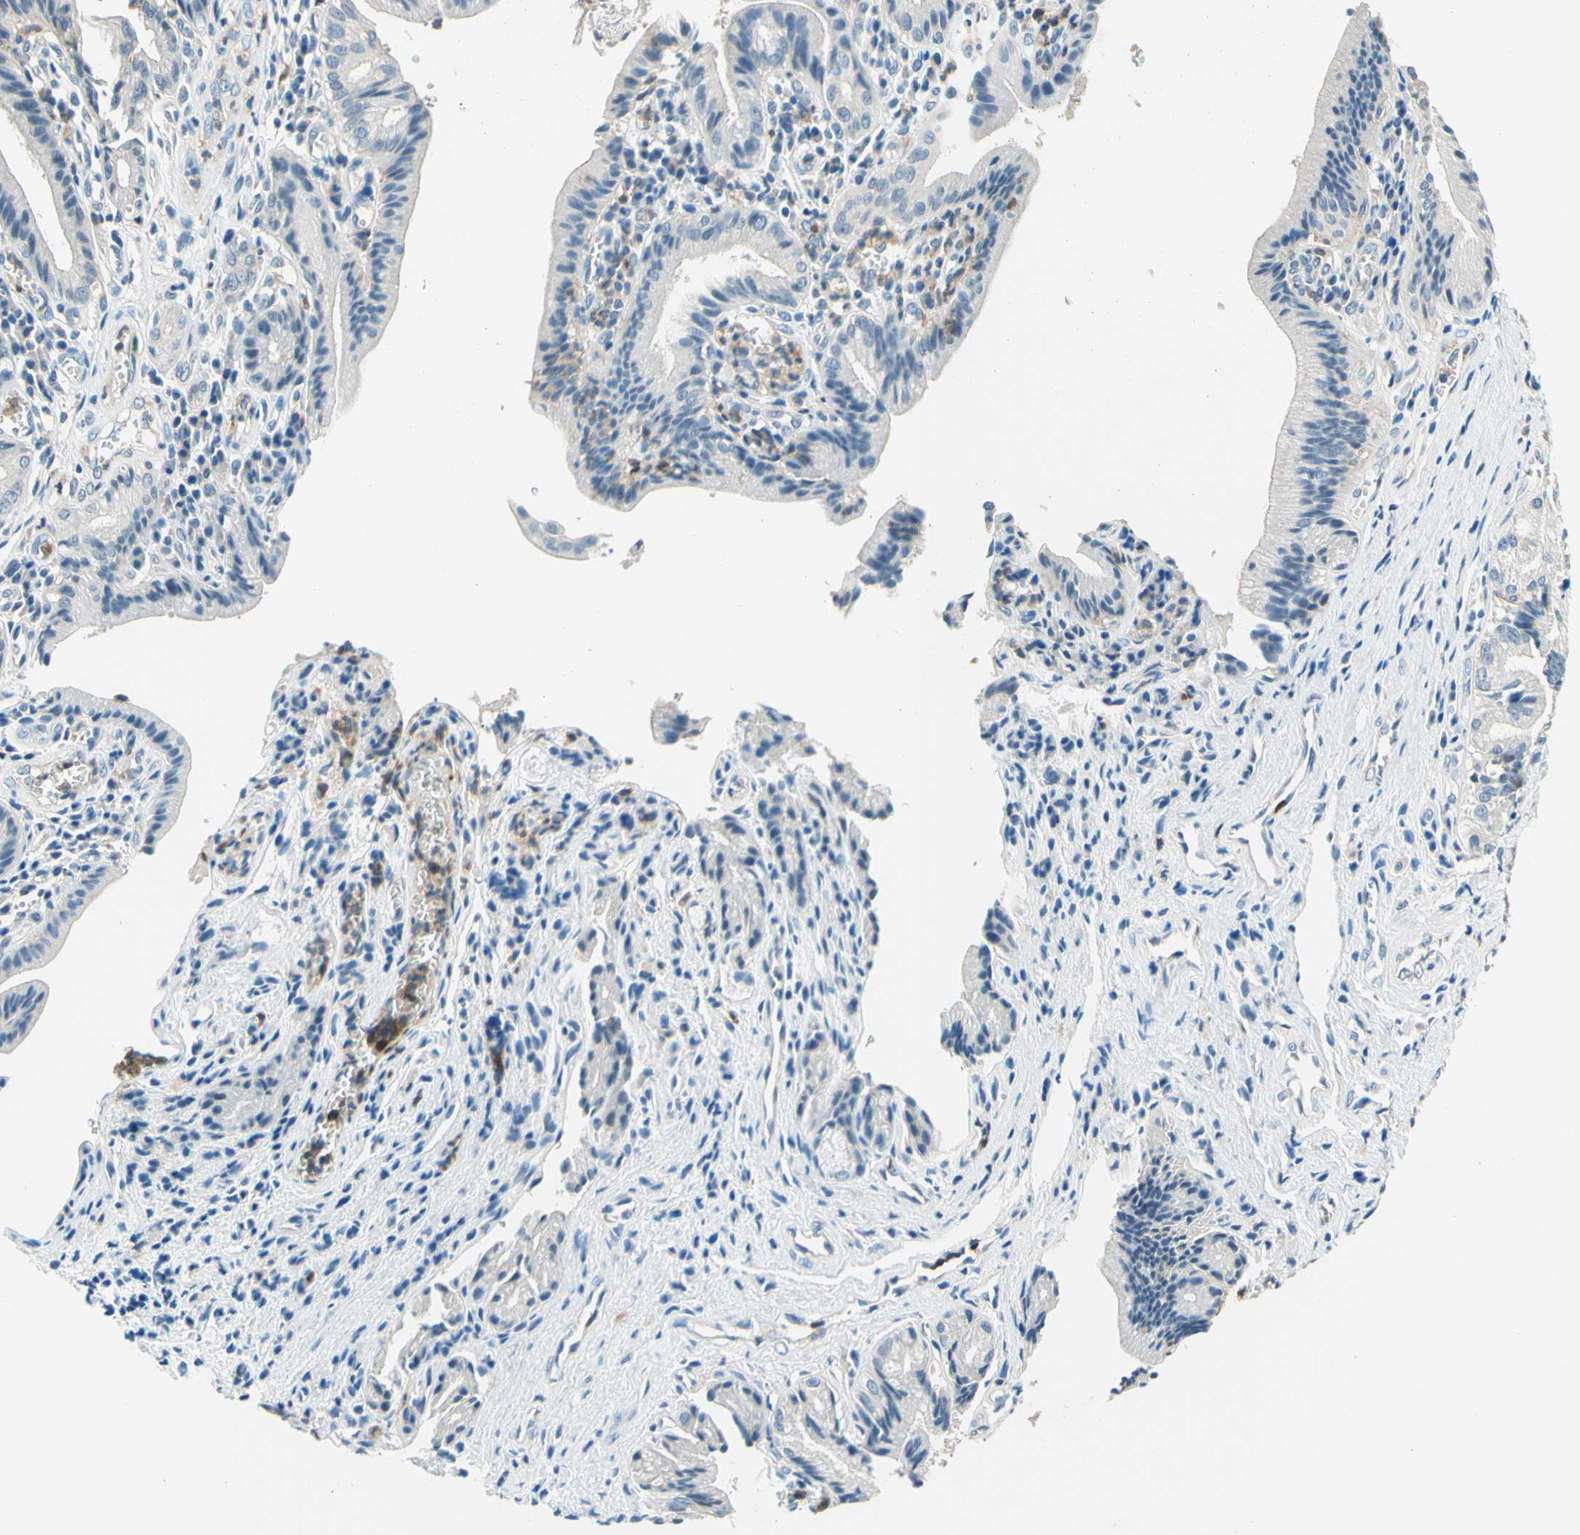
{"staining": {"intensity": "weak", "quantity": "<25%", "location": "cytoplasmic/membranous"}, "tissue": "pancreatic cancer", "cell_type": "Tumor cells", "image_type": "cancer", "snomed": [{"axis": "morphology", "description": "Adenocarcinoma, NOS"}, {"axis": "topography", "description": "Pancreas"}], "caption": "Tumor cells are negative for brown protein staining in adenocarcinoma (pancreatic).", "gene": "SIGLEC9", "patient": {"sex": "female", "age": 75}}